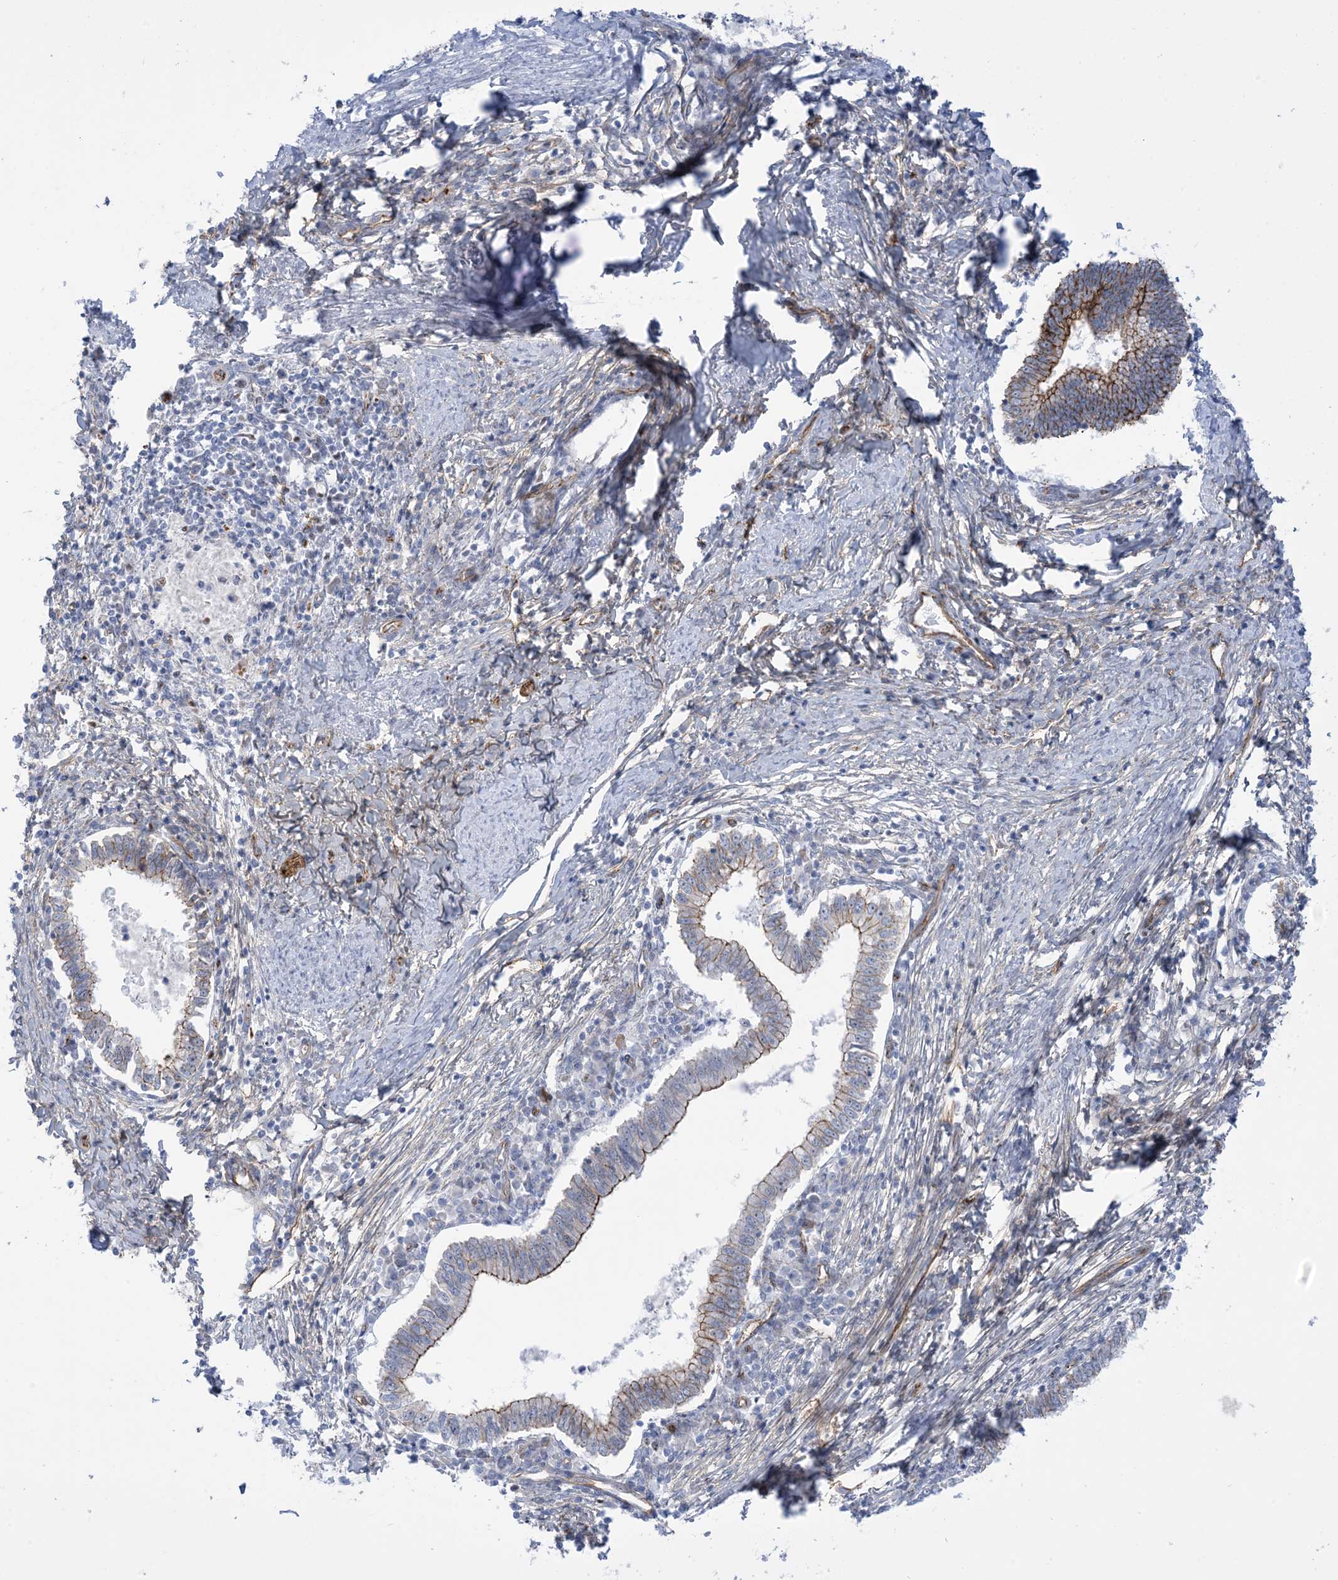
{"staining": {"intensity": "moderate", "quantity": ">75%", "location": "cytoplasmic/membranous"}, "tissue": "cervical cancer", "cell_type": "Tumor cells", "image_type": "cancer", "snomed": [{"axis": "morphology", "description": "Adenocarcinoma, NOS"}, {"axis": "topography", "description": "Cervix"}], "caption": "Immunohistochemical staining of human adenocarcinoma (cervical) demonstrates medium levels of moderate cytoplasmic/membranous expression in approximately >75% of tumor cells.", "gene": "MARS2", "patient": {"sex": "female", "age": 36}}